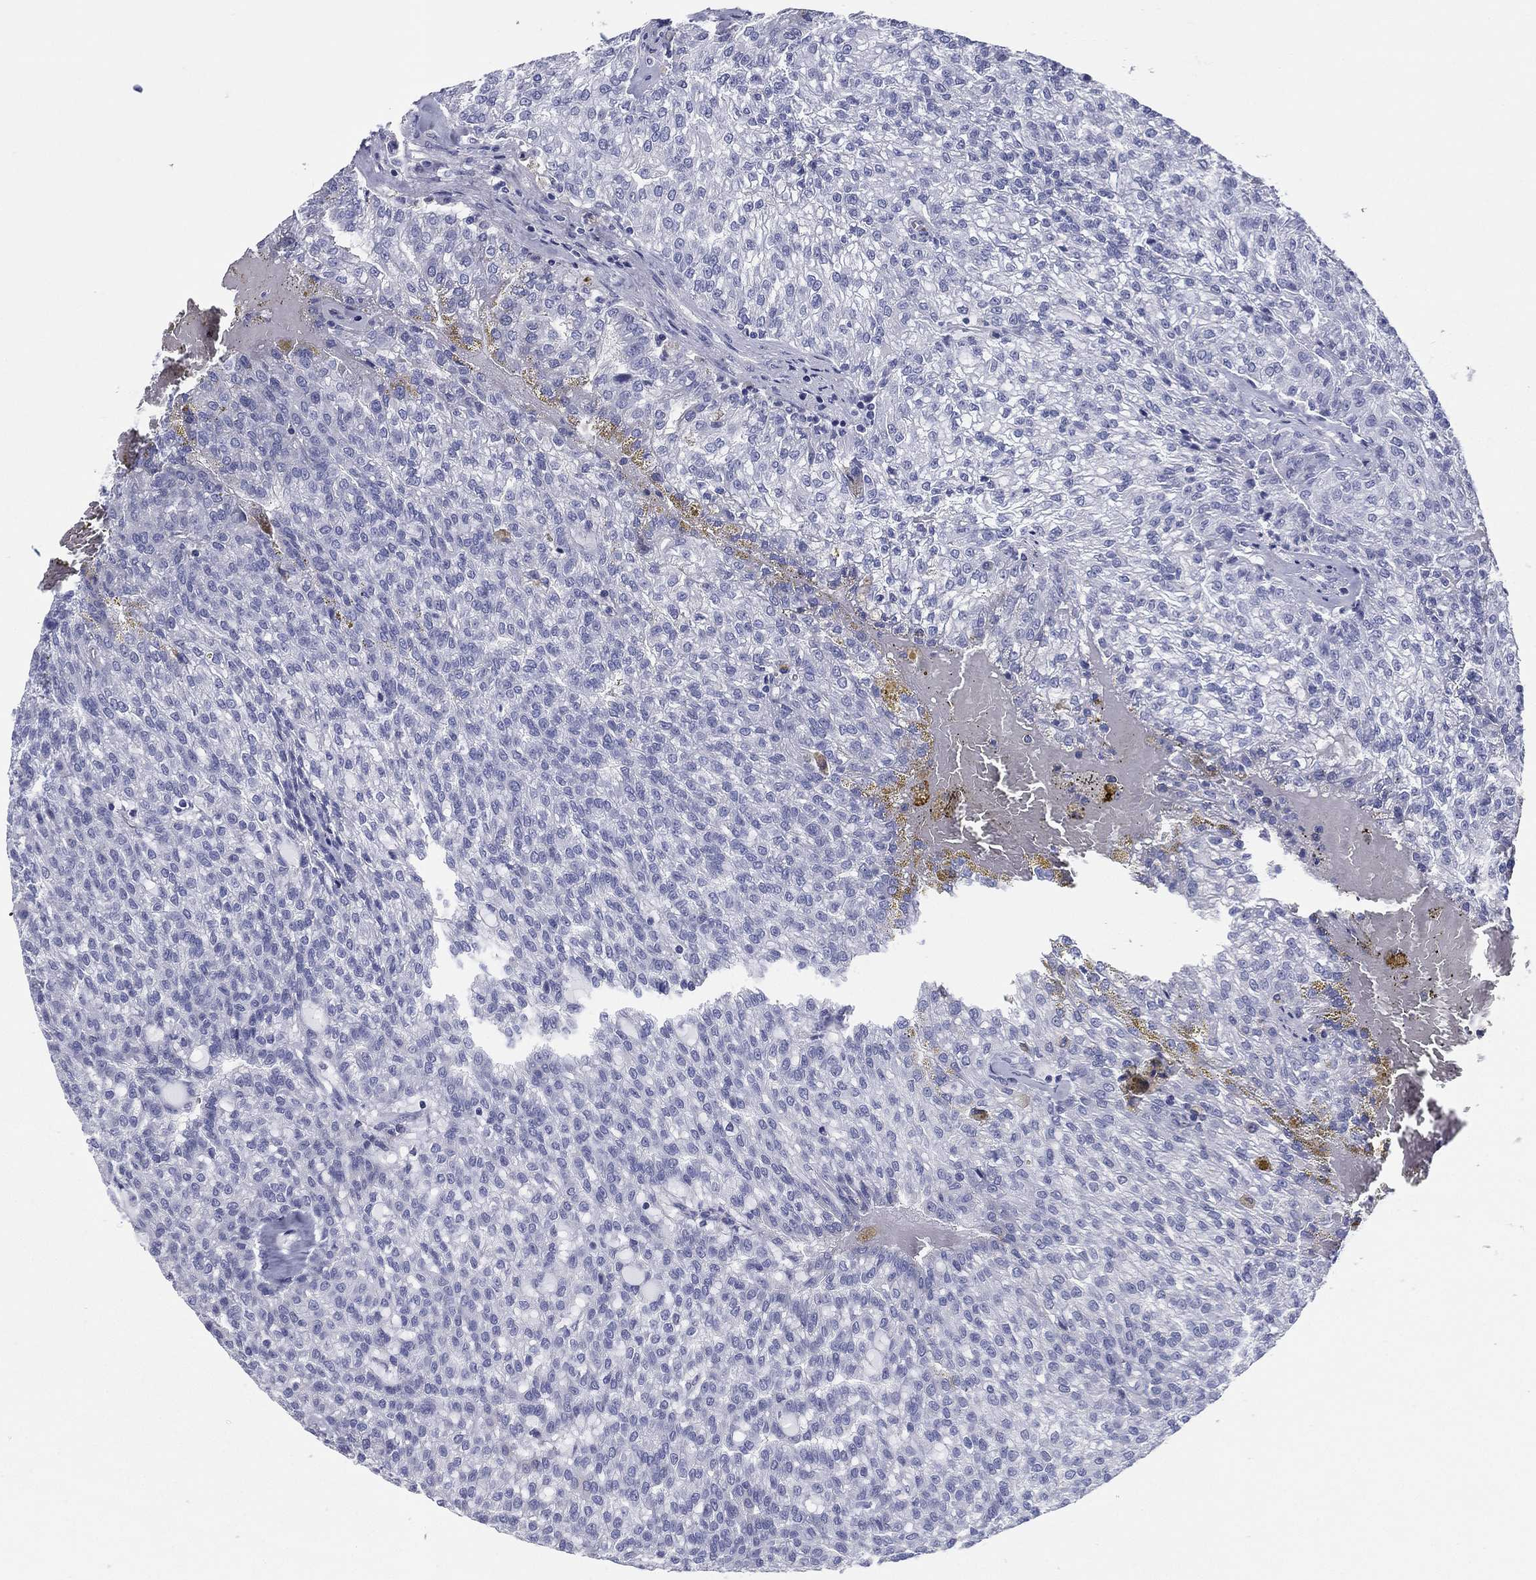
{"staining": {"intensity": "negative", "quantity": "none", "location": "none"}, "tissue": "renal cancer", "cell_type": "Tumor cells", "image_type": "cancer", "snomed": [{"axis": "morphology", "description": "Adenocarcinoma, NOS"}, {"axis": "topography", "description": "Kidney"}], "caption": "An image of human renal adenocarcinoma is negative for staining in tumor cells.", "gene": "RSPH4A", "patient": {"sex": "male", "age": 63}}